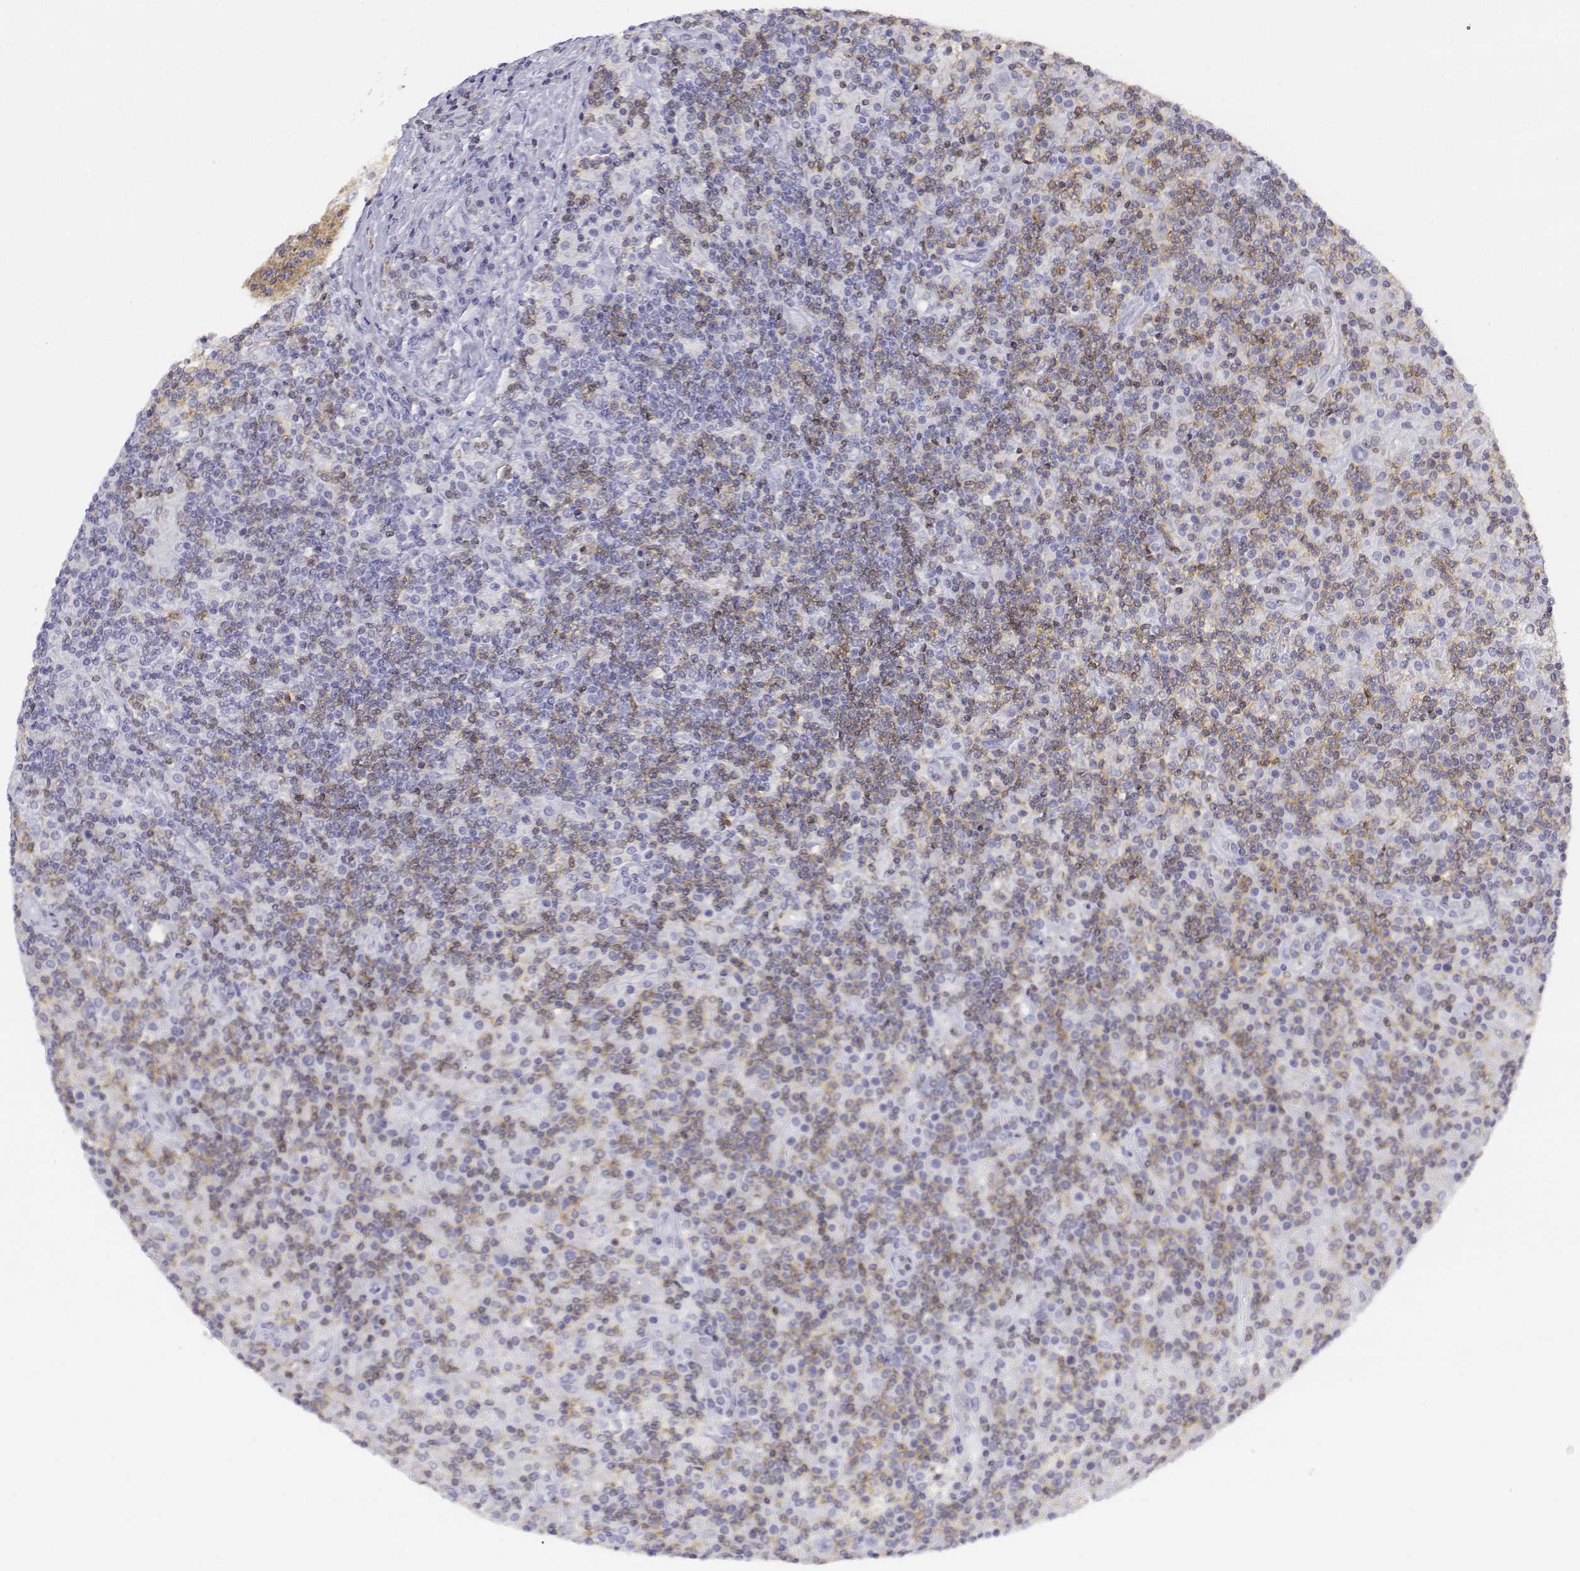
{"staining": {"intensity": "negative", "quantity": "none", "location": "none"}, "tissue": "lymphoma", "cell_type": "Tumor cells", "image_type": "cancer", "snomed": [{"axis": "morphology", "description": "Hodgkin's disease, NOS"}, {"axis": "topography", "description": "Lymph node"}], "caption": "Immunohistochemical staining of human lymphoma displays no significant positivity in tumor cells.", "gene": "CD3E", "patient": {"sex": "male", "age": 70}}